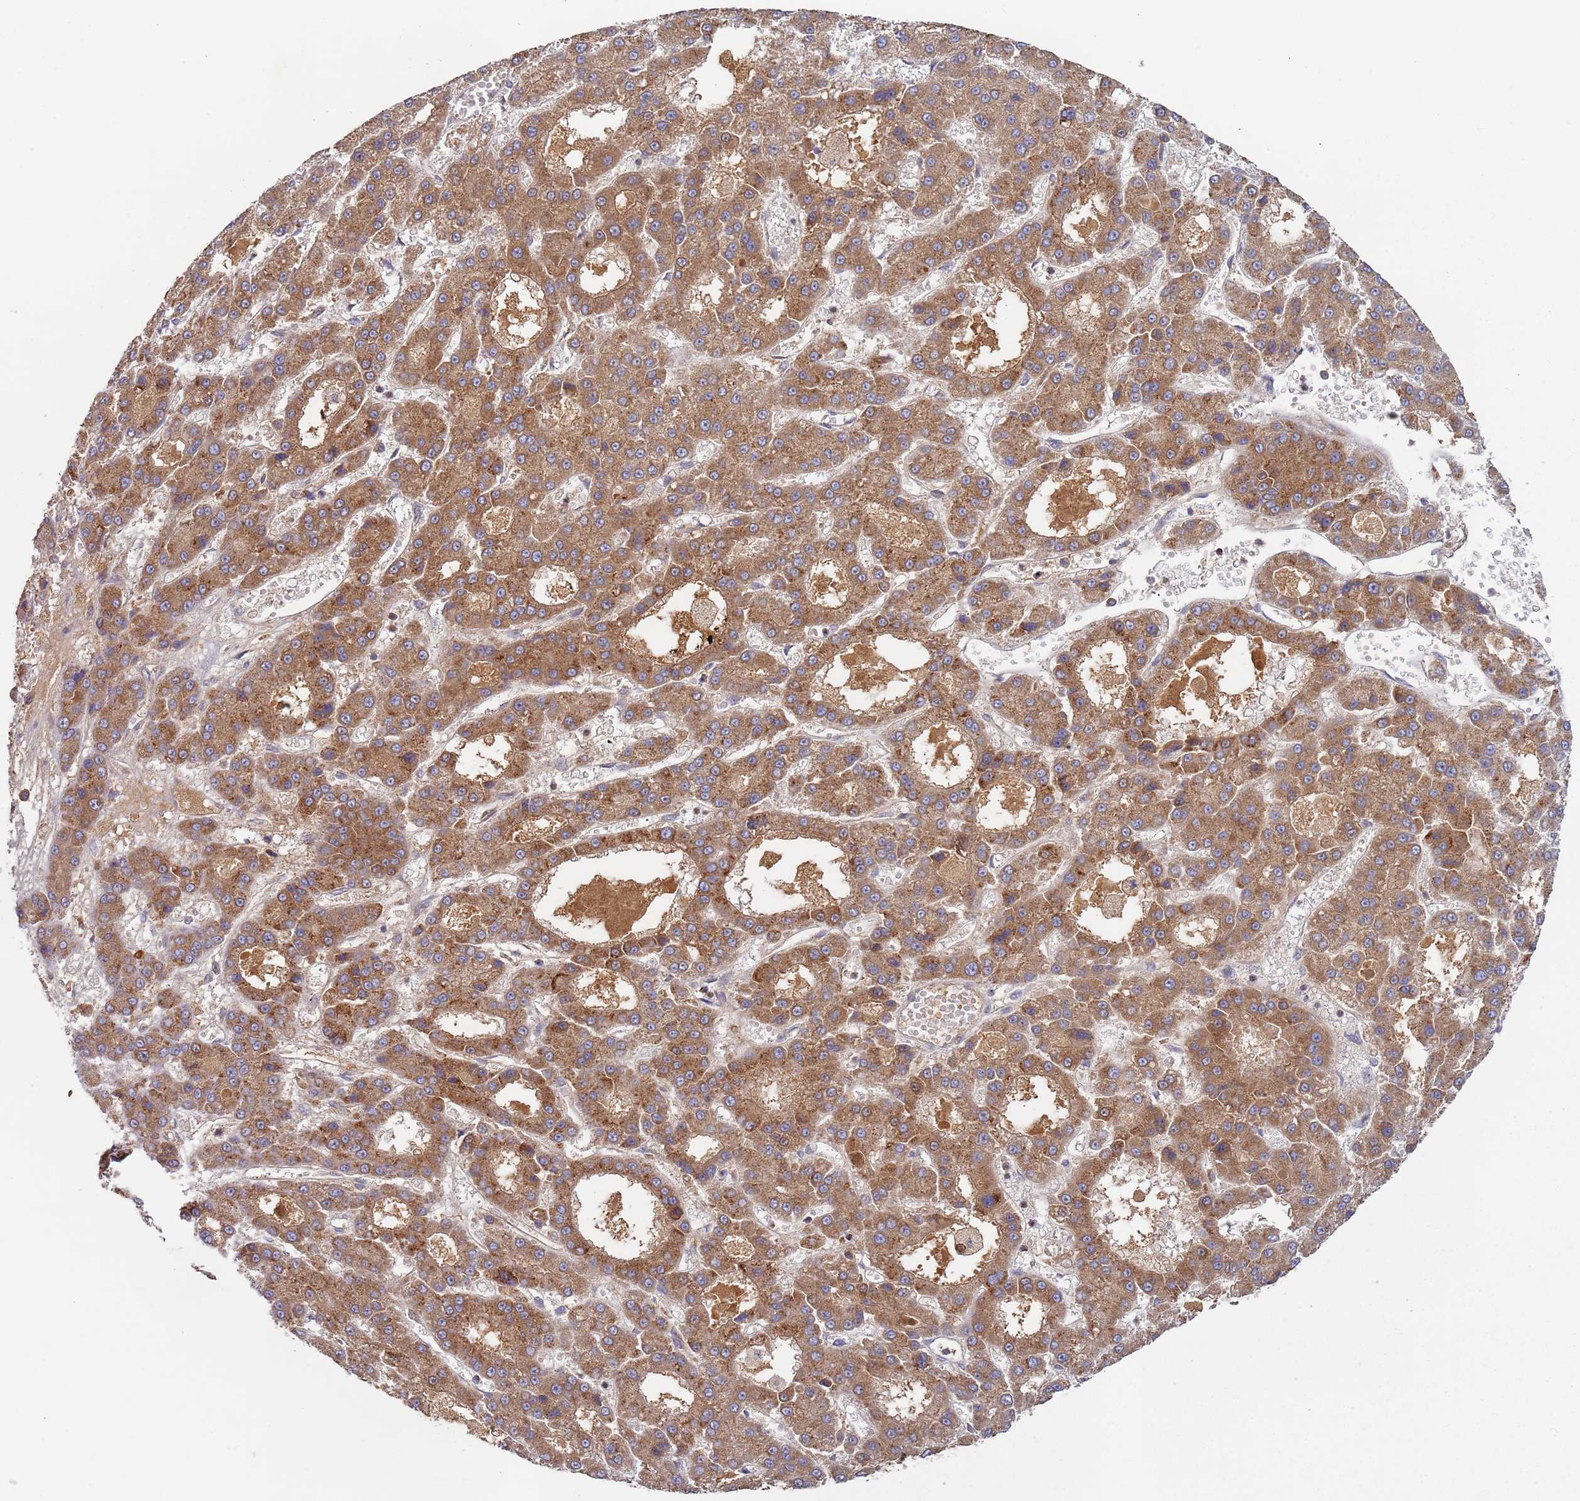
{"staining": {"intensity": "moderate", "quantity": ">75%", "location": "cytoplasmic/membranous"}, "tissue": "liver cancer", "cell_type": "Tumor cells", "image_type": "cancer", "snomed": [{"axis": "morphology", "description": "Carcinoma, Hepatocellular, NOS"}, {"axis": "topography", "description": "Liver"}], "caption": "Moderate cytoplasmic/membranous staining for a protein is present in about >75% of tumor cells of liver hepatocellular carcinoma using immunohistochemistry.", "gene": "OR5A2", "patient": {"sex": "male", "age": 70}}